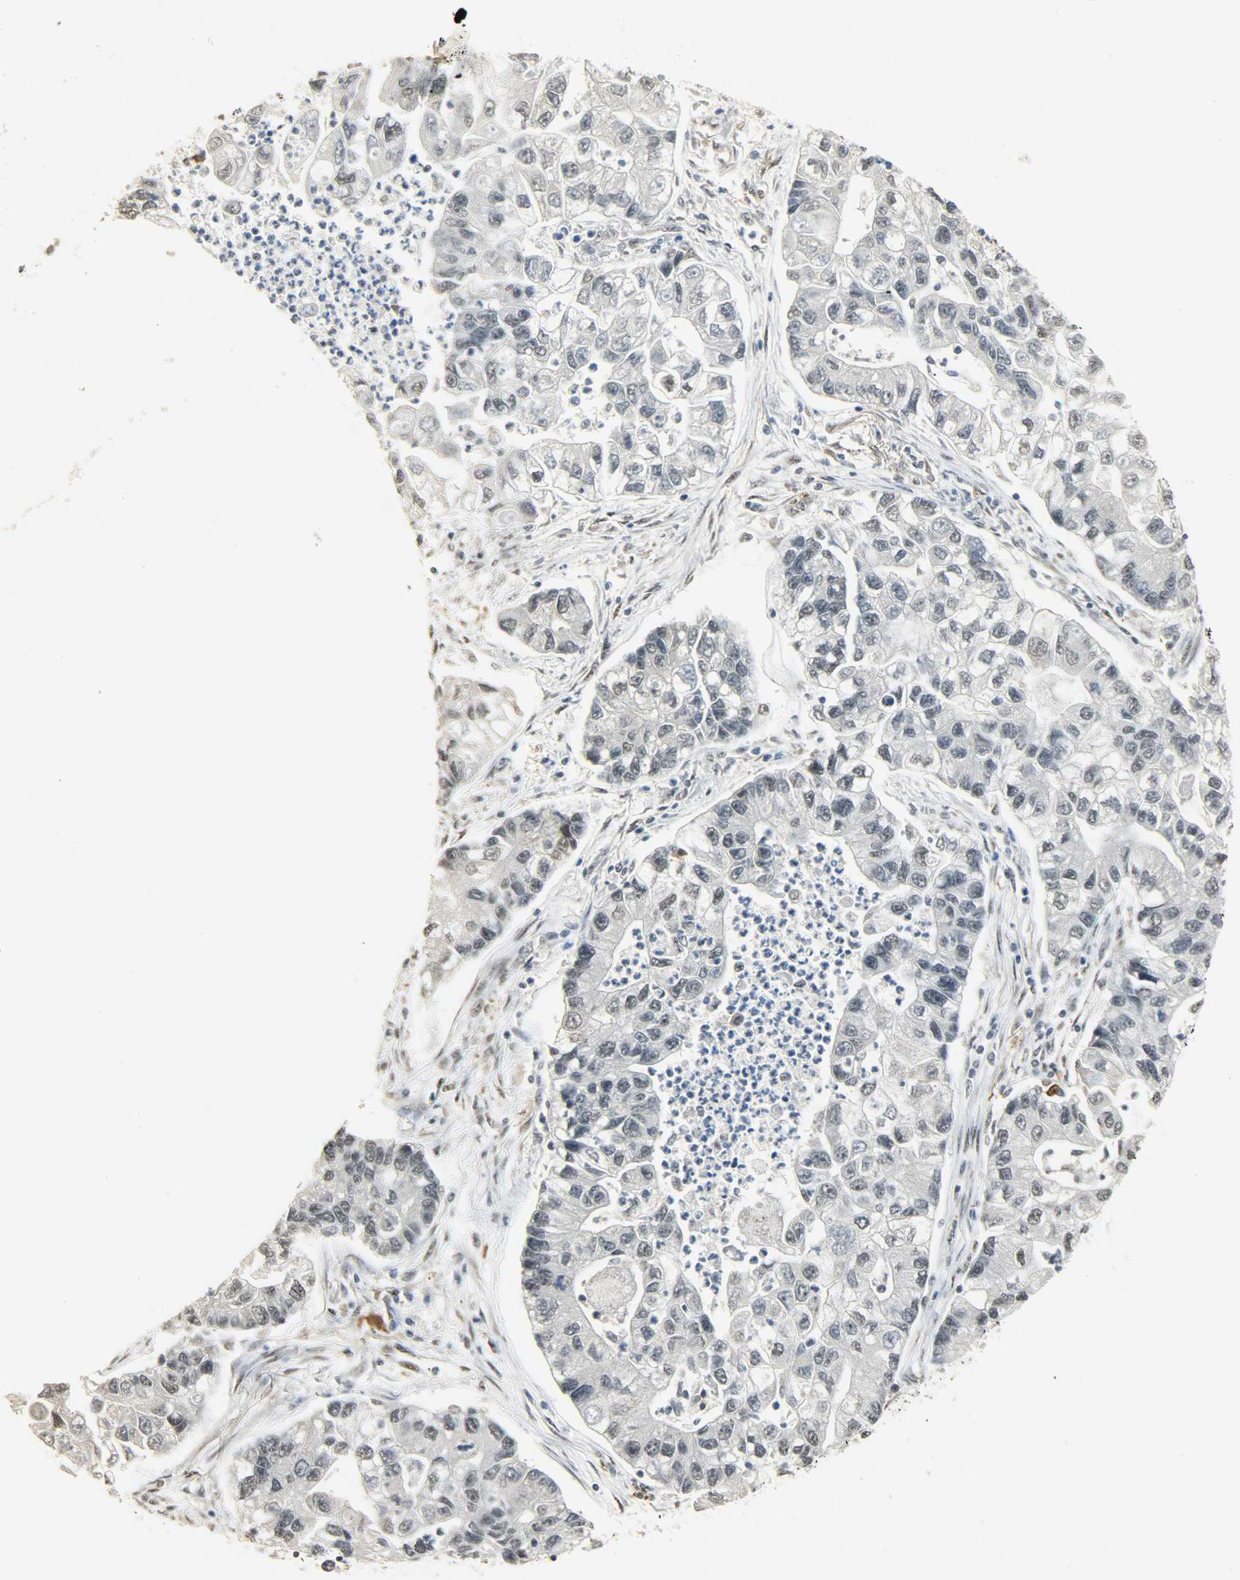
{"staining": {"intensity": "negative", "quantity": "none", "location": "none"}, "tissue": "lung cancer", "cell_type": "Tumor cells", "image_type": "cancer", "snomed": [{"axis": "morphology", "description": "Adenocarcinoma, NOS"}, {"axis": "topography", "description": "Lung"}], "caption": "This is an immunohistochemistry histopathology image of human lung cancer (adenocarcinoma). There is no positivity in tumor cells.", "gene": "NGFR", "patient": {"sex": "female", "age": 51}}